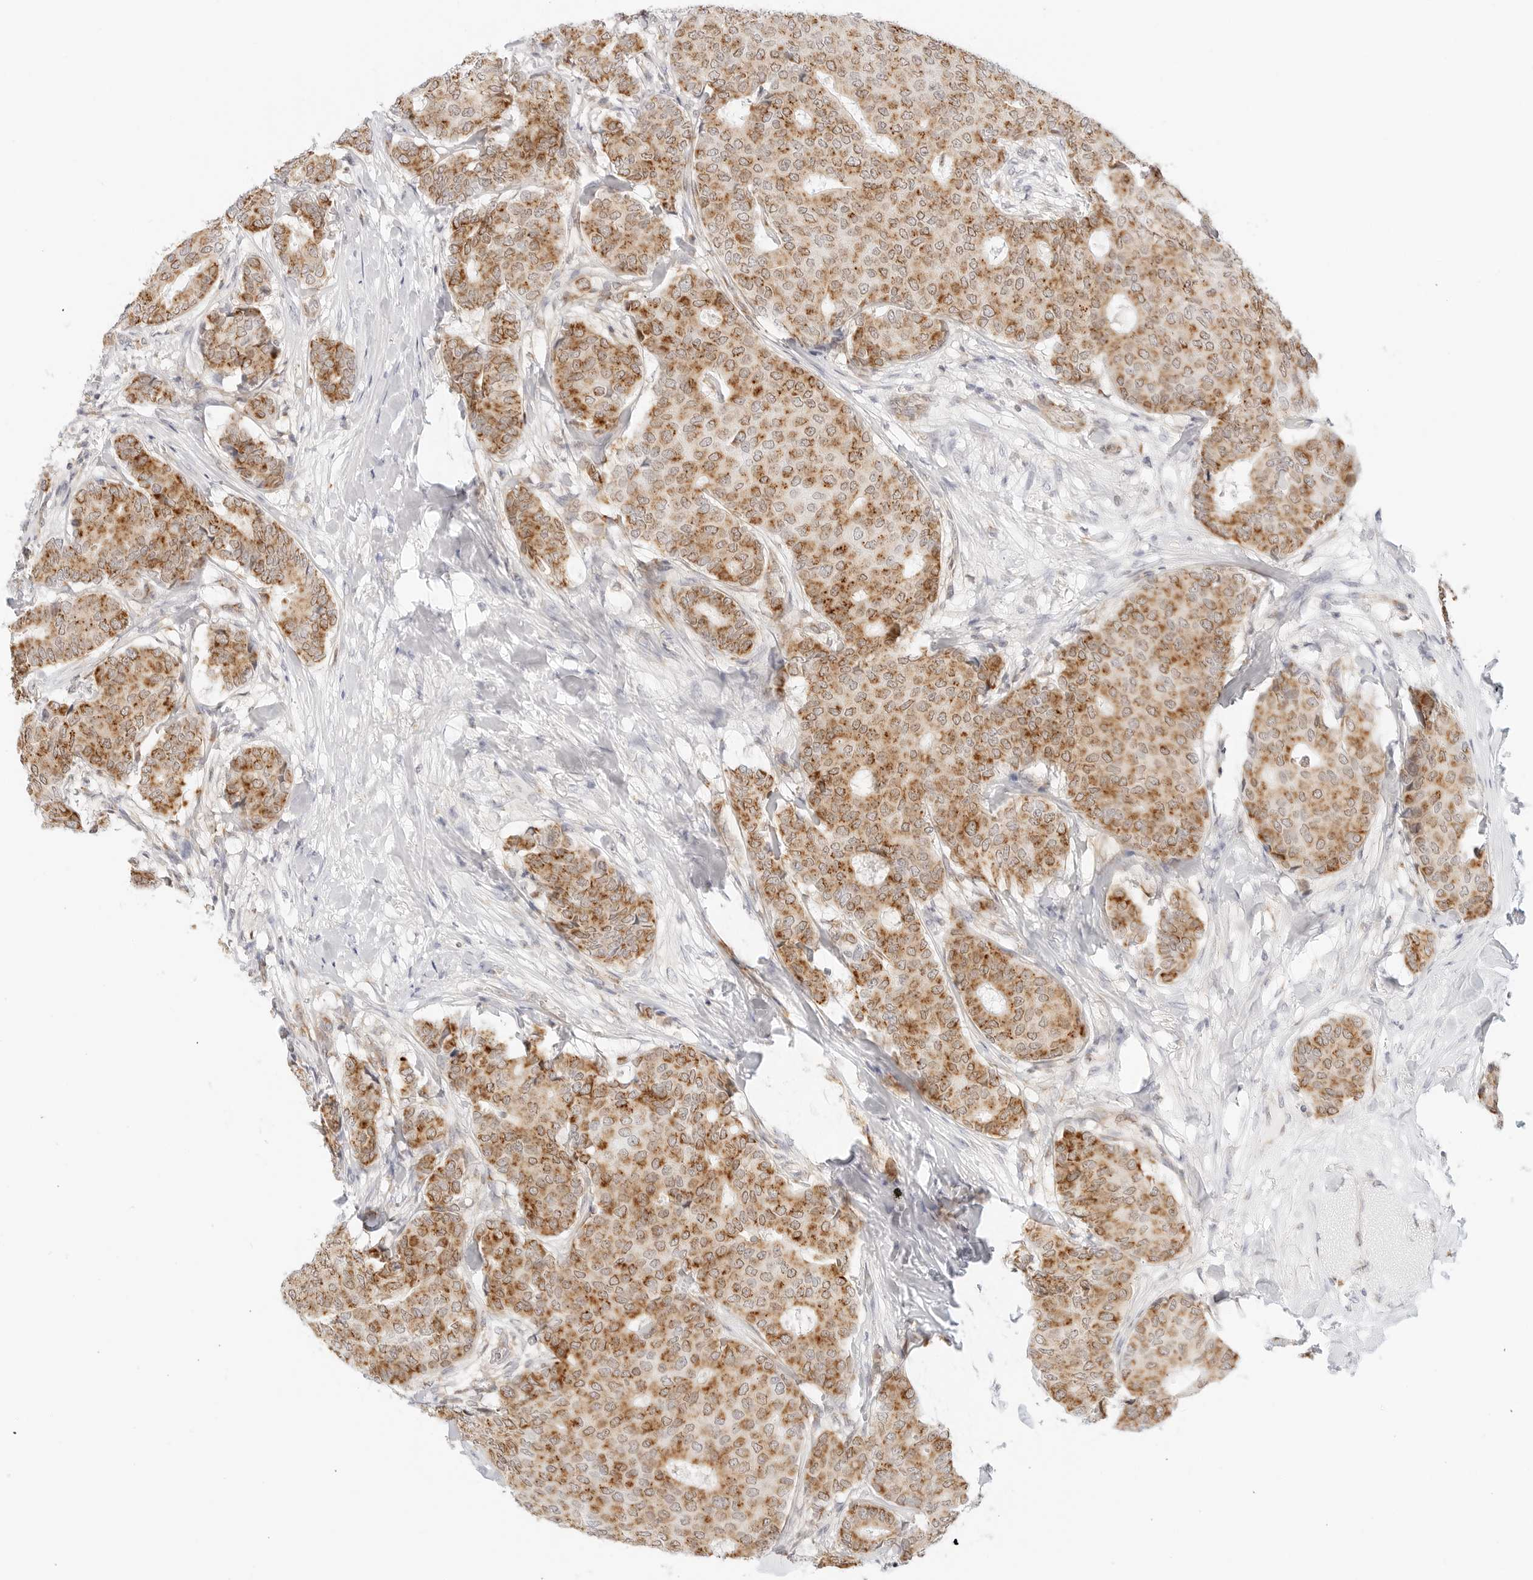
{"staining": {"intensity": "moderate", "quantity": ">75%", "location": "cytoplasmic/membranous"}, "tissue": "breast cancer", "cell_type": "Tumor cells", "image_type": "cancer", "snomed": [{"axis": "morphology", "description": "Duct carcinoma"}, {"axis": "topography", "description": "Breast"}], "caption": "Protein staining by IHC shows moderate cytoplasmic/membranous expression in about >75% of tumor cells in breast cancer (intraductal carcinoma).", "gene": "FH", "patient": {"sex": "female", "age": 75}}